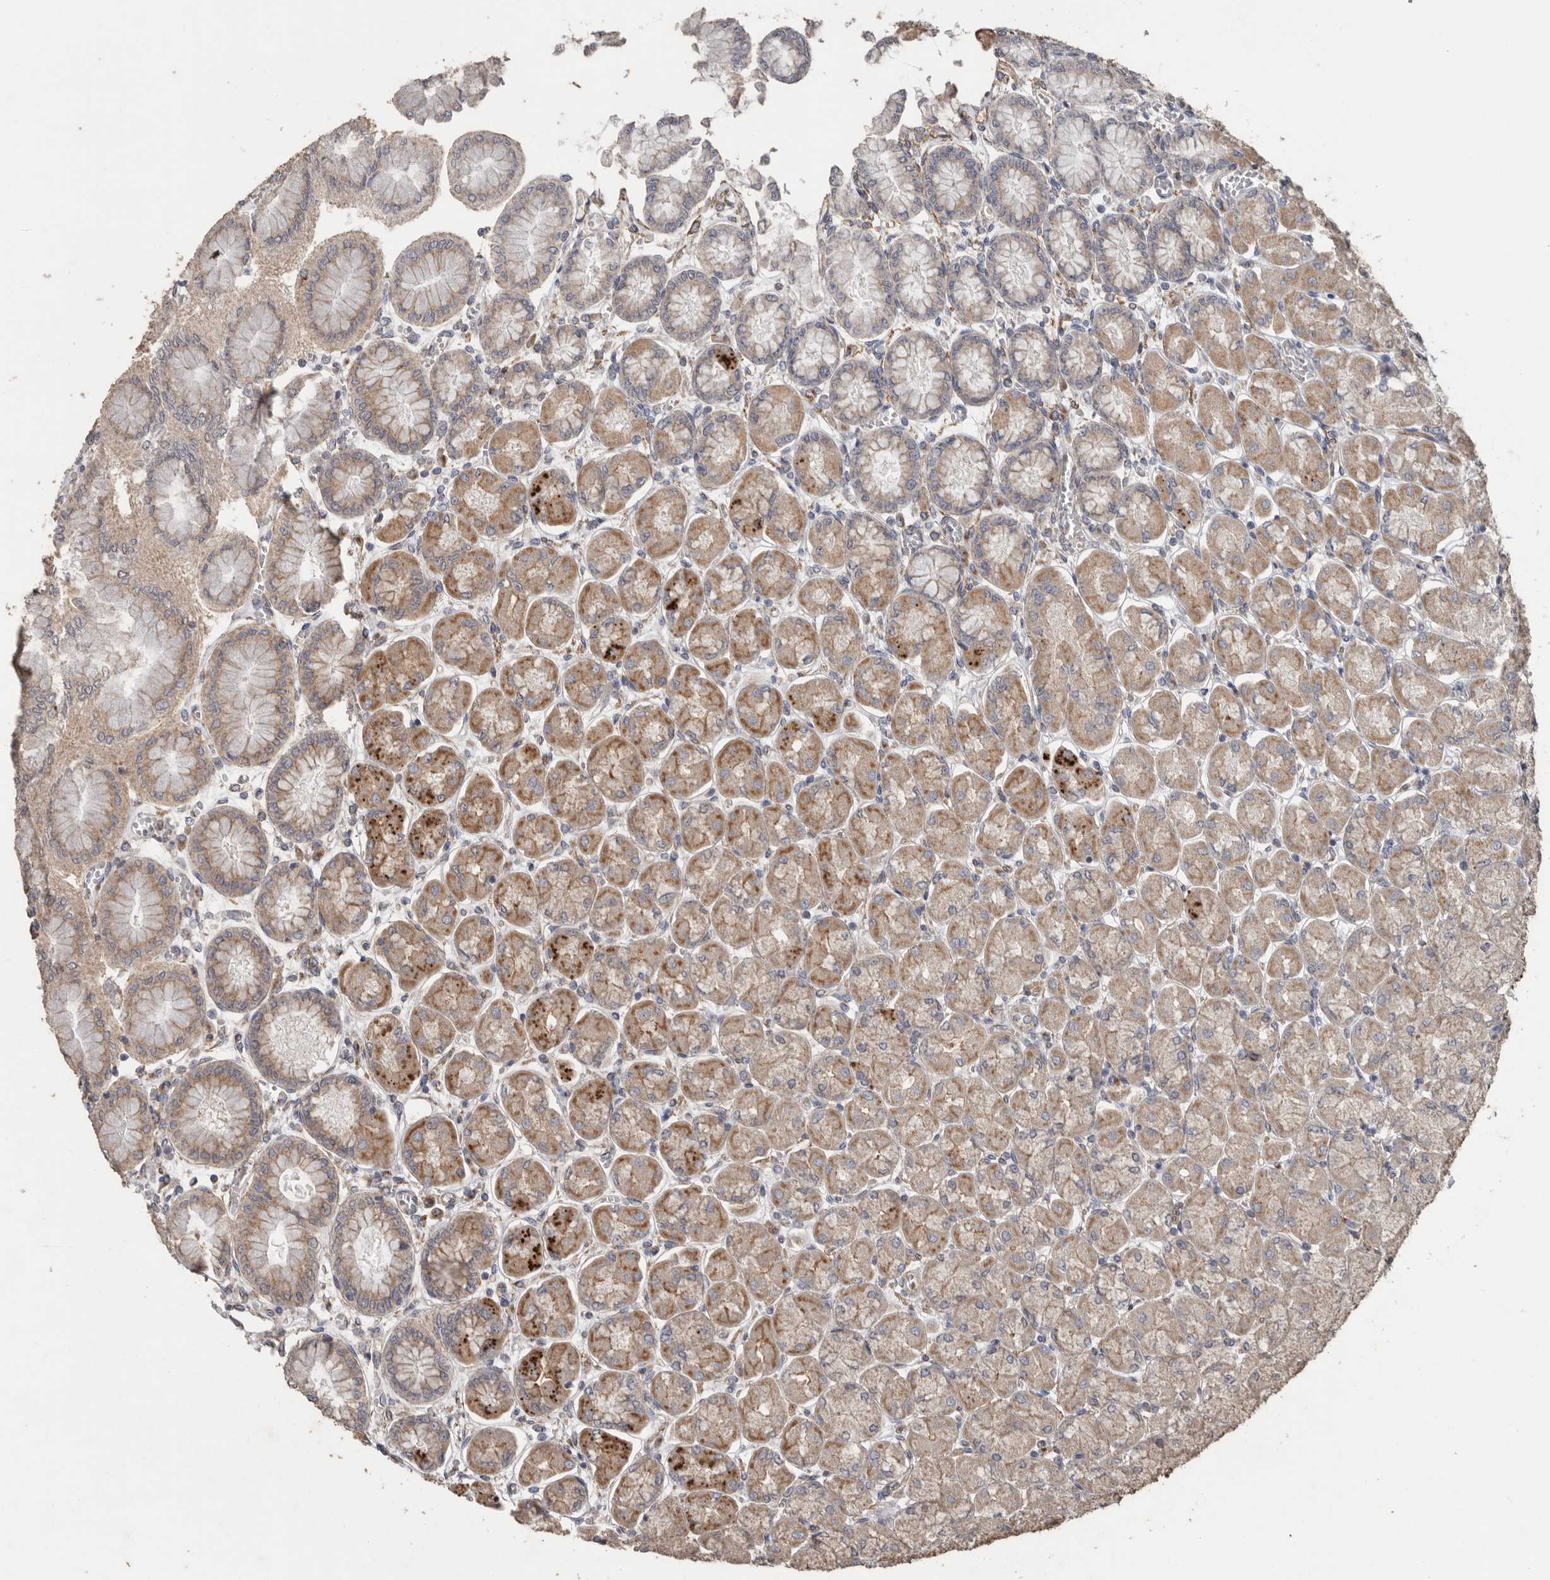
{"staining": {"intensity": "moderate", "quantity": ">75%", "location": "cytoplasmic/membranous"}, "tissue": "stomach", "cell_type": "Glandular cells", "image_type": "normal", "snomed": [{"axis": "morphology", "description": "Normal tissue, NOS"}, {"axis": "topography", "description": "Stomach, upper"}], "caption": "Protein analysis of benign stomach reveals moderate cytoplasmic/membranous positivity in approximately >75% of glandular cells. (DAB (3,3'-diaminobenzidine) IHC, brown staining for protein, blue staining for nuclei).", "gene": "PODXL2", "patient": {"sex": "female", "age": 56}}